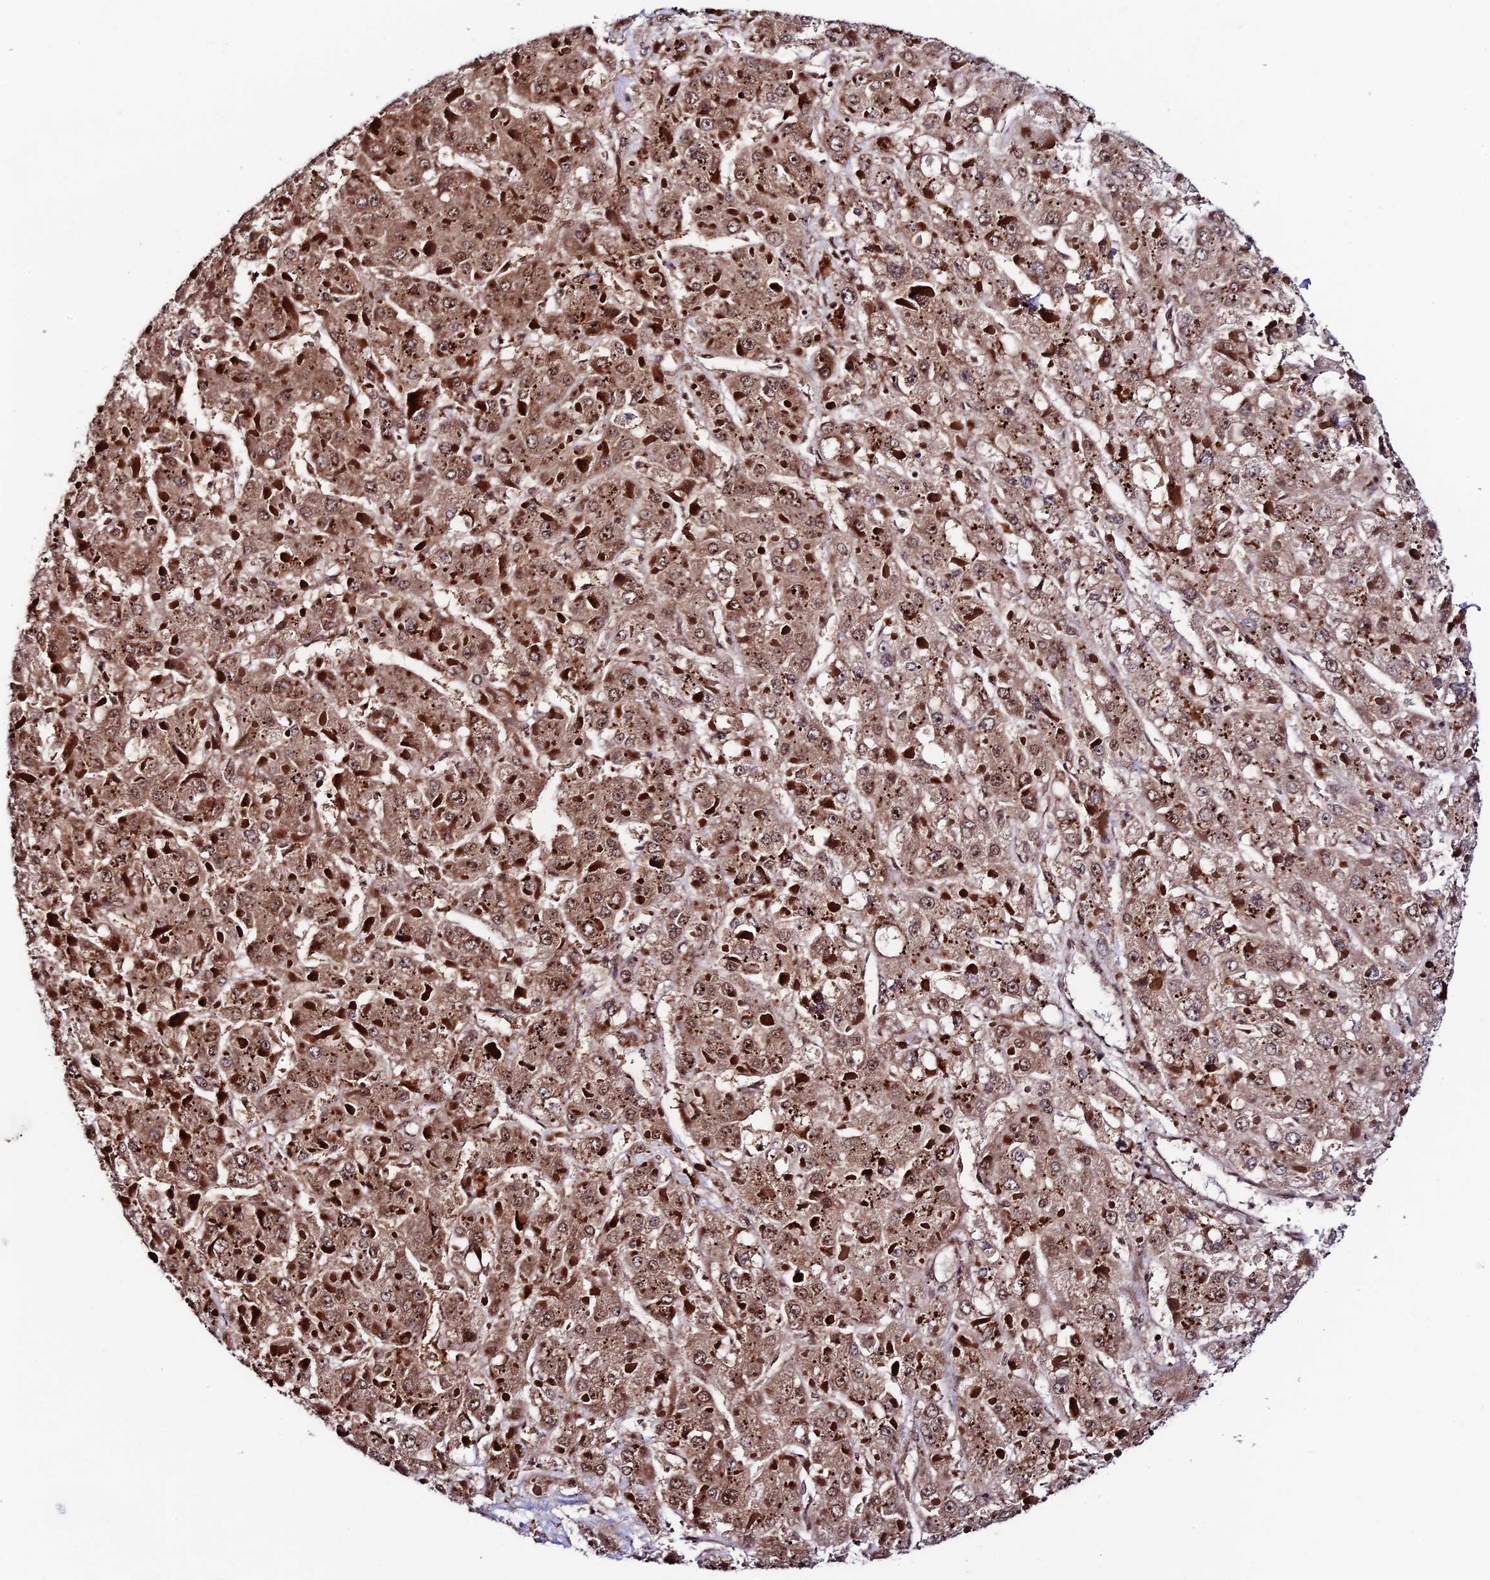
{"staining": {"intensity": "strong", "quantity": ">75%", "location": "cytoplasmic/membranous,nuclear"}, "tissue": "liver cancer", "cell_type": "Tumor cells", "image_type": "cancer", "snomed": [{"axis": "morphology", "description": "Carcinoma, Hepatocellular, NOS"}, {"axis": "topography", "description": "Liver"}], "caption": "An image of human hepatocellular carcinoma (liver) stained for a protein demonstrates strong cytoplasmic/membranous and nuclear brown staining in tumor cells.", "gene": "RBM42", "patient": {"sex": "female", "age": 73}}